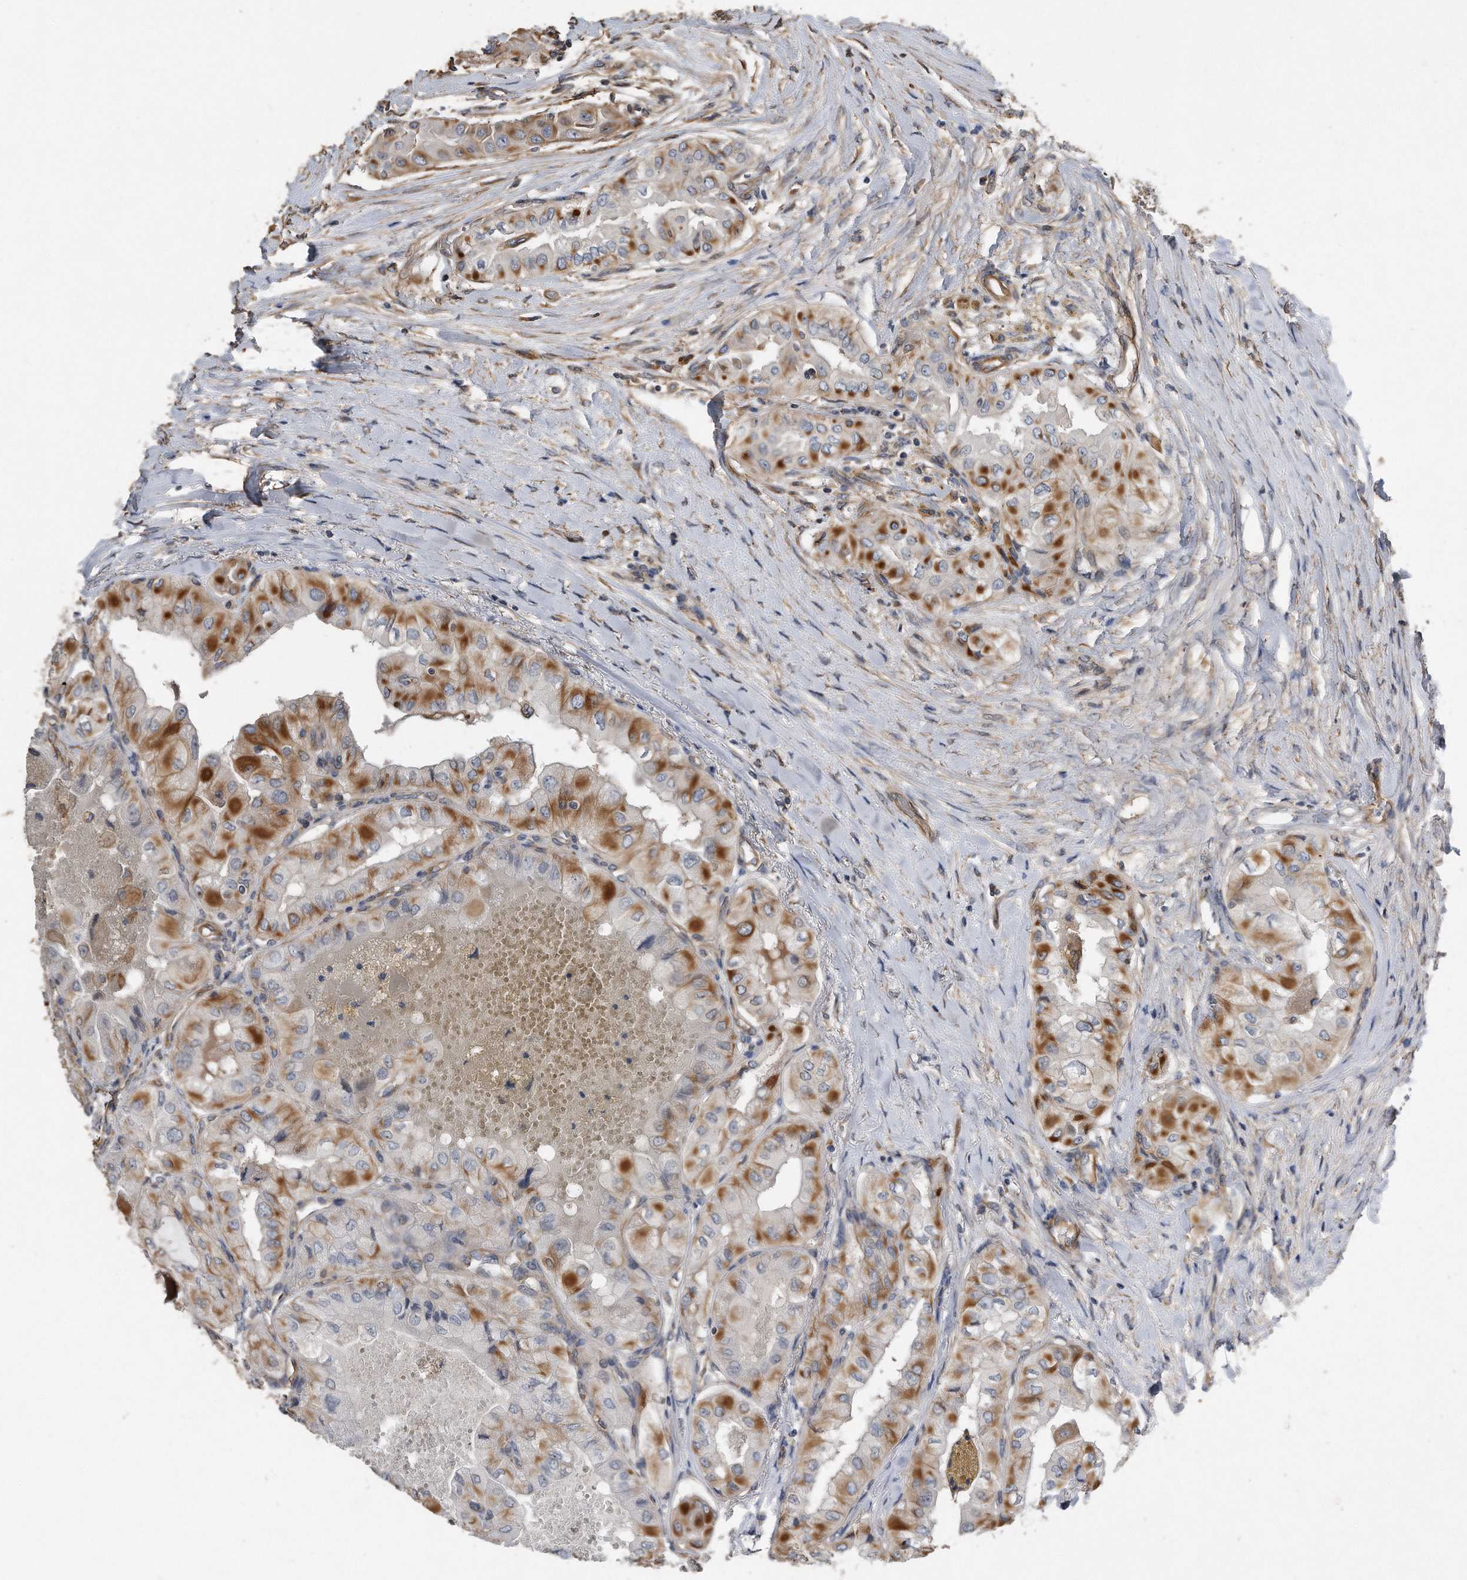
{"staining": {"intensity": "moderate", "quantity": "25%-75%", "location": "cytoplasmic/membranous"}, "tissue": "thyroid cancer", "cell_type": "Tumor cells", "image_type": "cancer", "snomed": [{"axis": "morphology", "description": "Papillary adenocarcinoma, NOS"}, {"axis": "topography", "description": "Thyroid gland"}], "caption": "Human thyroid papillary adenocarcinoma stained for a protein (brown) displays moderate cytoplasmic/membranous positive staining in approximately 25%-75% of tumor cells.", "gene": "GPC1", "patient": {"sex": "female", "age": 59}}